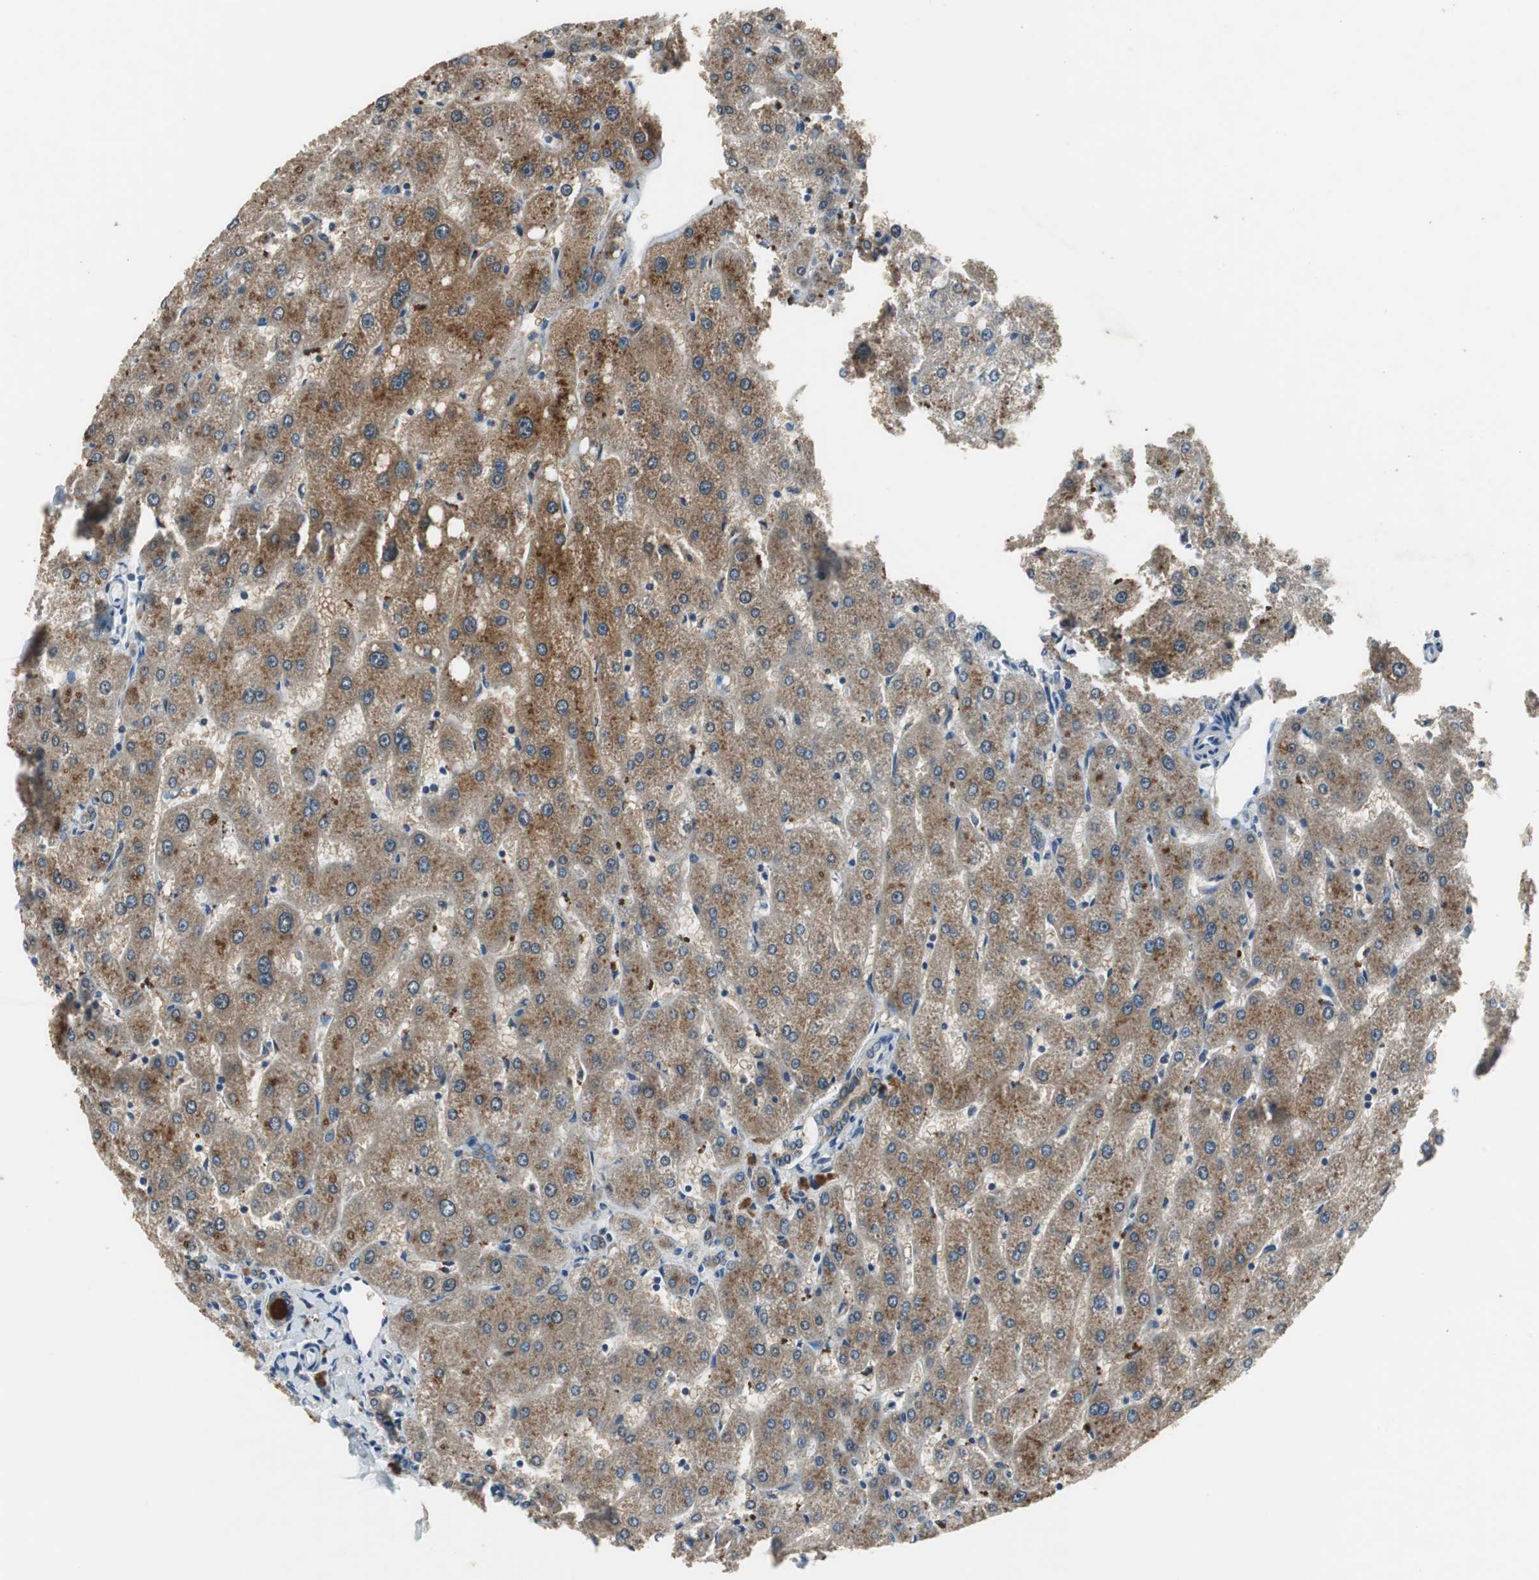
{"staining": {"intensity": "moderate", "quantity": "25%-75%", "location": "cytoplasmic/membranous"}, "tissue": "liver", "cell_type": "Cholangiocytes", "image_type": "normal", "snomed": [{"axis": "morphology", "description": "Normal tissue, NOS"}, {"axis": "topography", "description": "Liver"}], "caption": "IHC micrograph of benign human liver stained for a protein (brown), which displays medium levels of moderate cytoplasmic/membranous staining in approximately 25%-75% of cholangiocytes.", "gene": "PI4KB", "patient": {"sex": "male", "age": 67}}